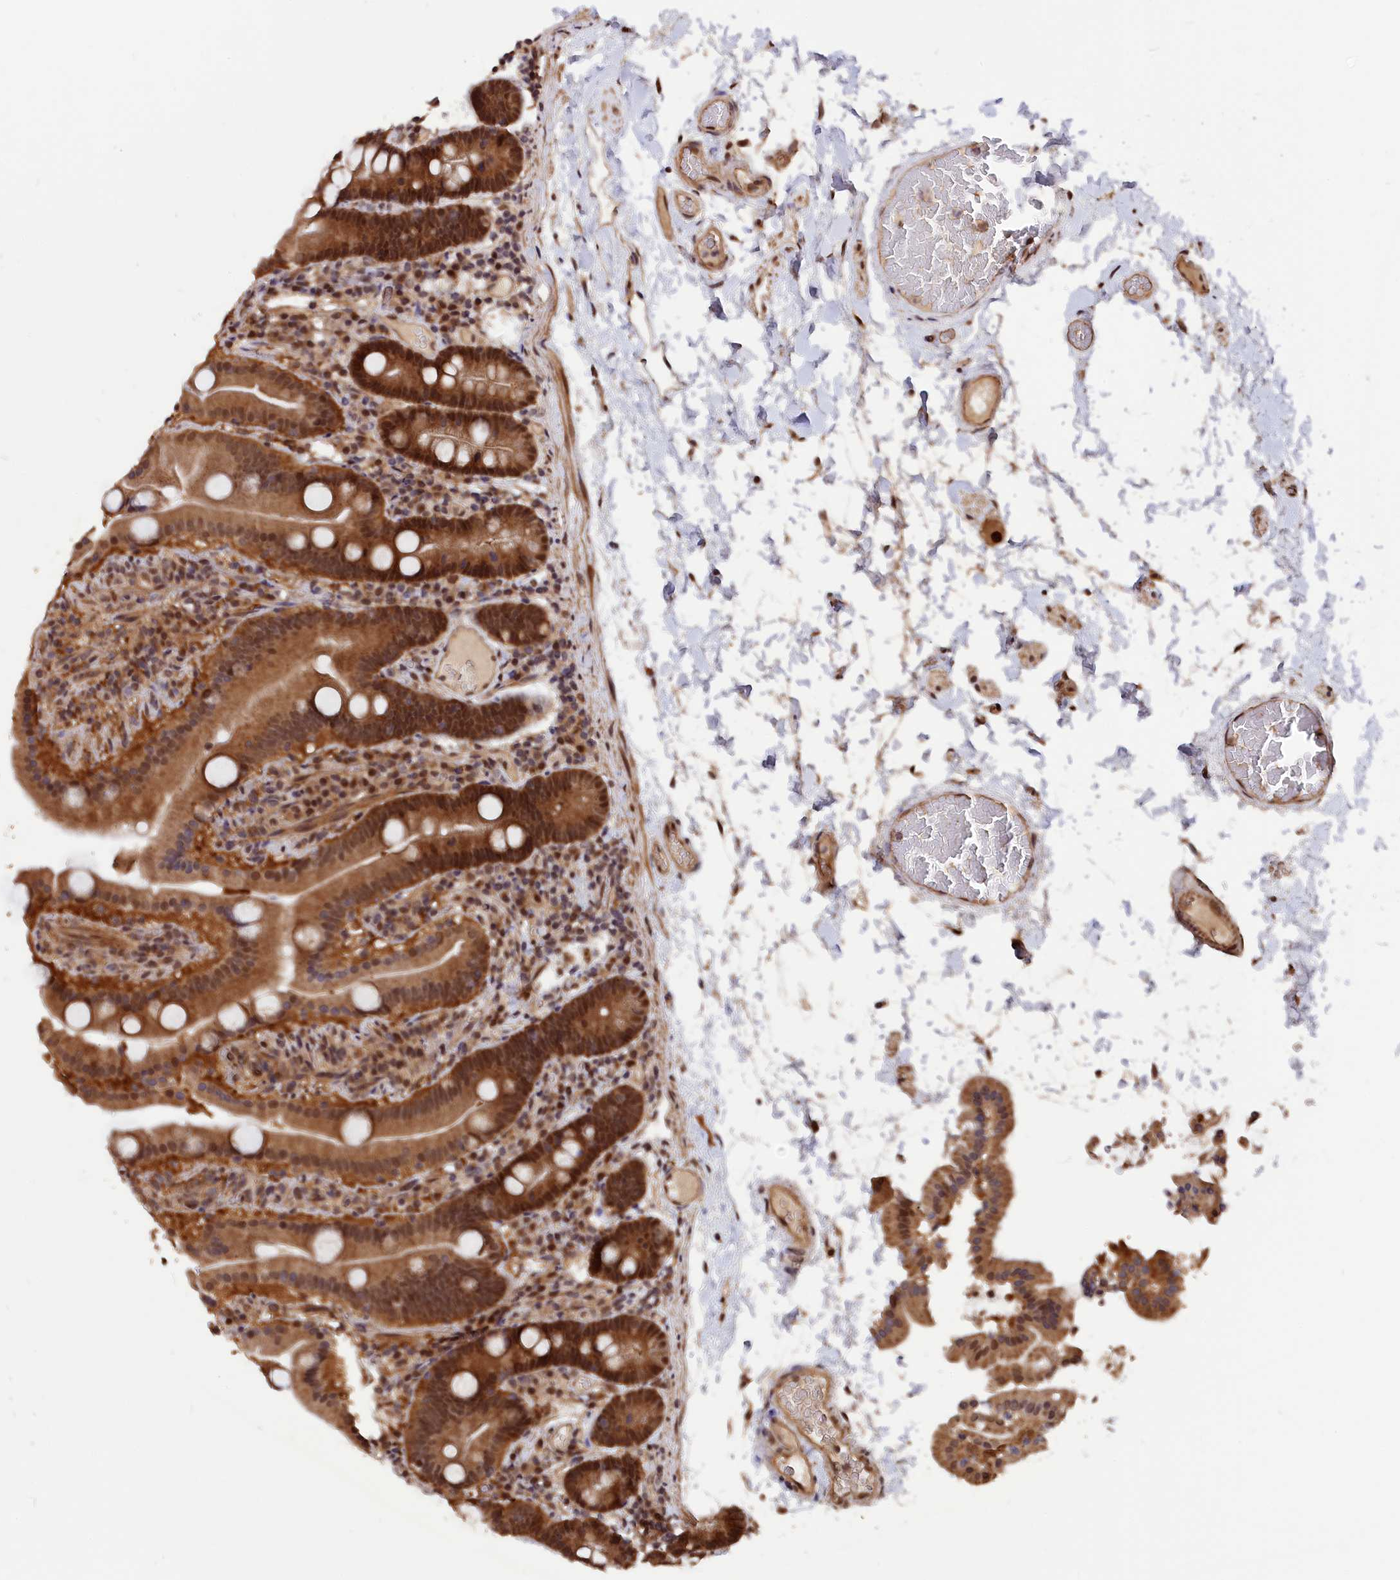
{"staining": {"intensity": "strong", "quantity": ">75%", "location": "cytoplasmic/membranous,nuclear"}, "tissue": "duodenum", "cell_type": "Glandular cells", "image_type": "normal", "snomed": [{"axis": "morphology", "description": "Normal tissue, NOS"}, {"axis": "topography", "description": "Duodenum"}], "caption": "This is an image of immunohistochemistry staining of unremarkable duodenum, which shows strong staining in the cytoplasmic/membranous,nuclear of glandular cells.", "gene": "ADRM1", "patient": {"sex": "male", "age": 55}}